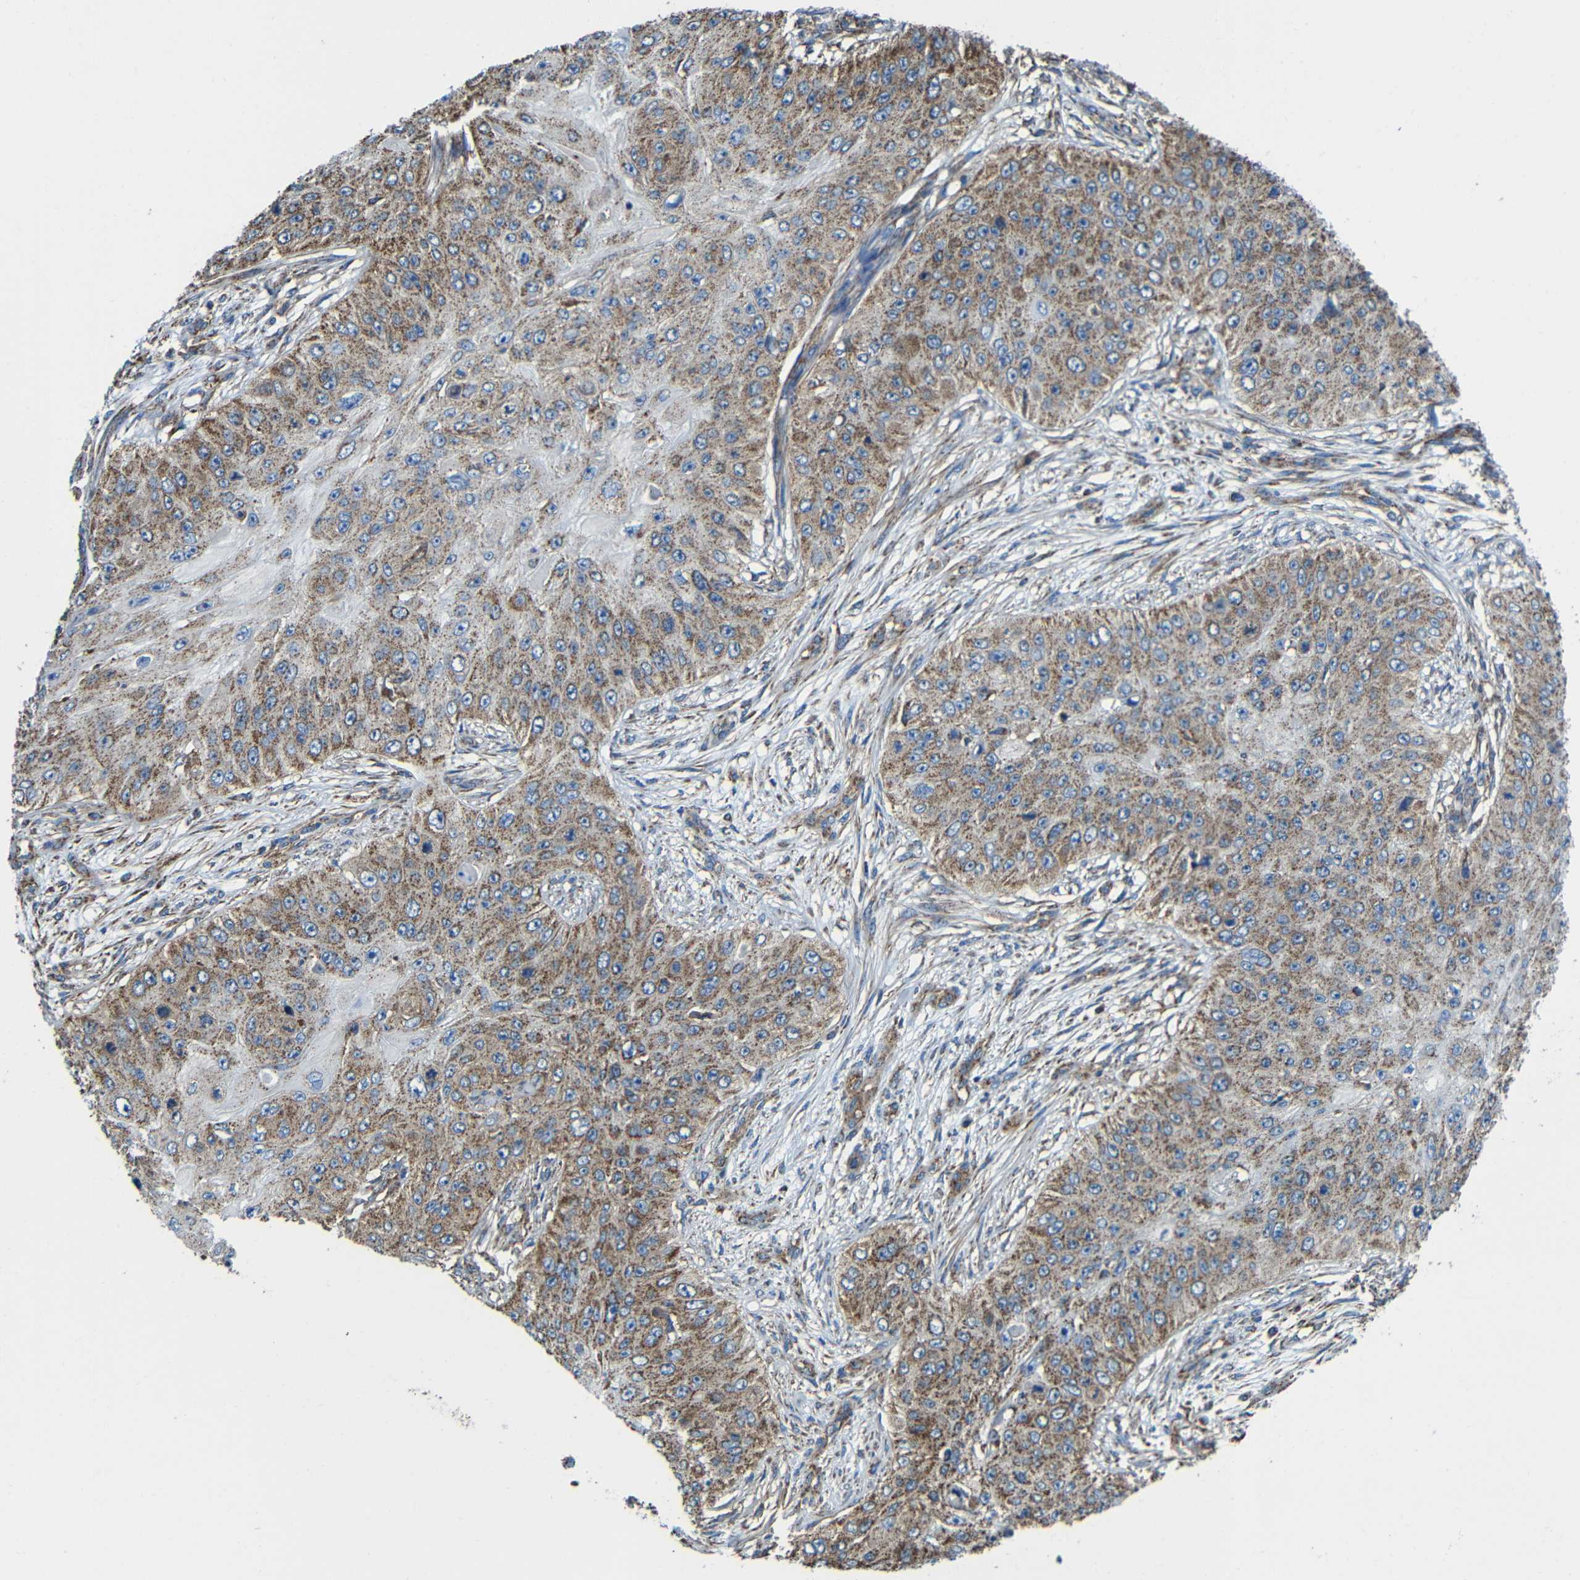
{"staining": {"intensity": "moderate", "quantity": ">75%", "location": "cytoplasmic/membranous"}, "tissue": "skin cancer", "cell_type": "Tumor cells", "image_type": "cancer", "snomed": [{"axis": "morphology", "description": "Squamous cell carcinoma, NOS"}, {"axis": "topography", "description": "Skin"}], "caption": "Skin squamous cell carcinoma stained with a brown dye exhibits moderate cytoplasmic/membranous positive staining in approximately >75% of tumor cells.", "gene": "INTS6L", "patient": {"sex": "female", "age": 80}}